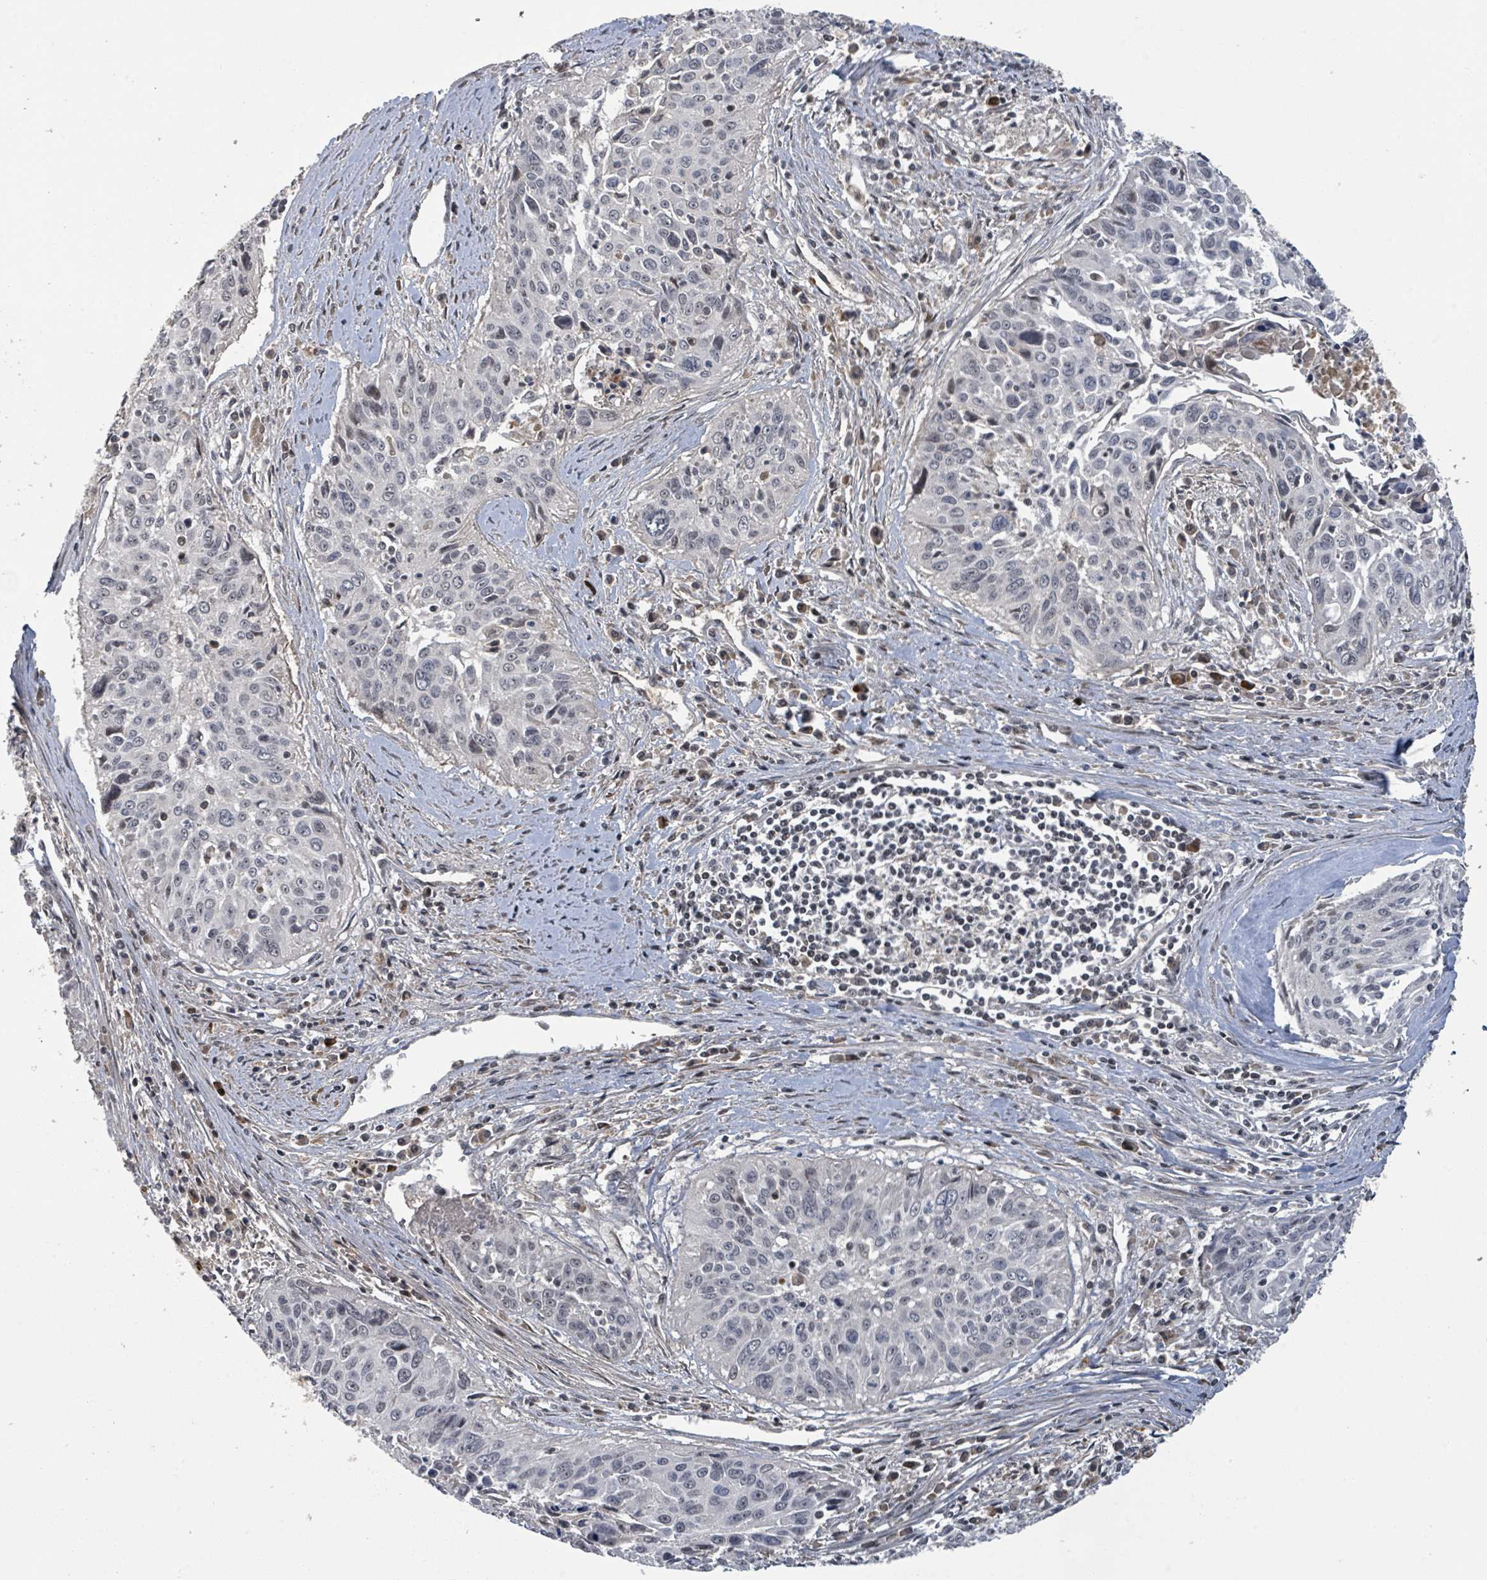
{"staining": {"intensity": "weak", "quantity": "<25%", "location": "nuclear"}, "tissue": "cervical cancer", "cell_type": "Tumor cells", "image_type": "cancer", "snomed": [{"axis": "morphology", "description": "Squamous cell carcinoma, NOS"}, {"axis": "topography", "description": "Cervix"}], "caption": "An immunohistochemistry (IHC) histopathology image of cervical cancer is shown. There is no staining in tumor cells of cervical cancer.", "gene": "ZBTB14", "patient": {"sex": "female", "age": 55}}